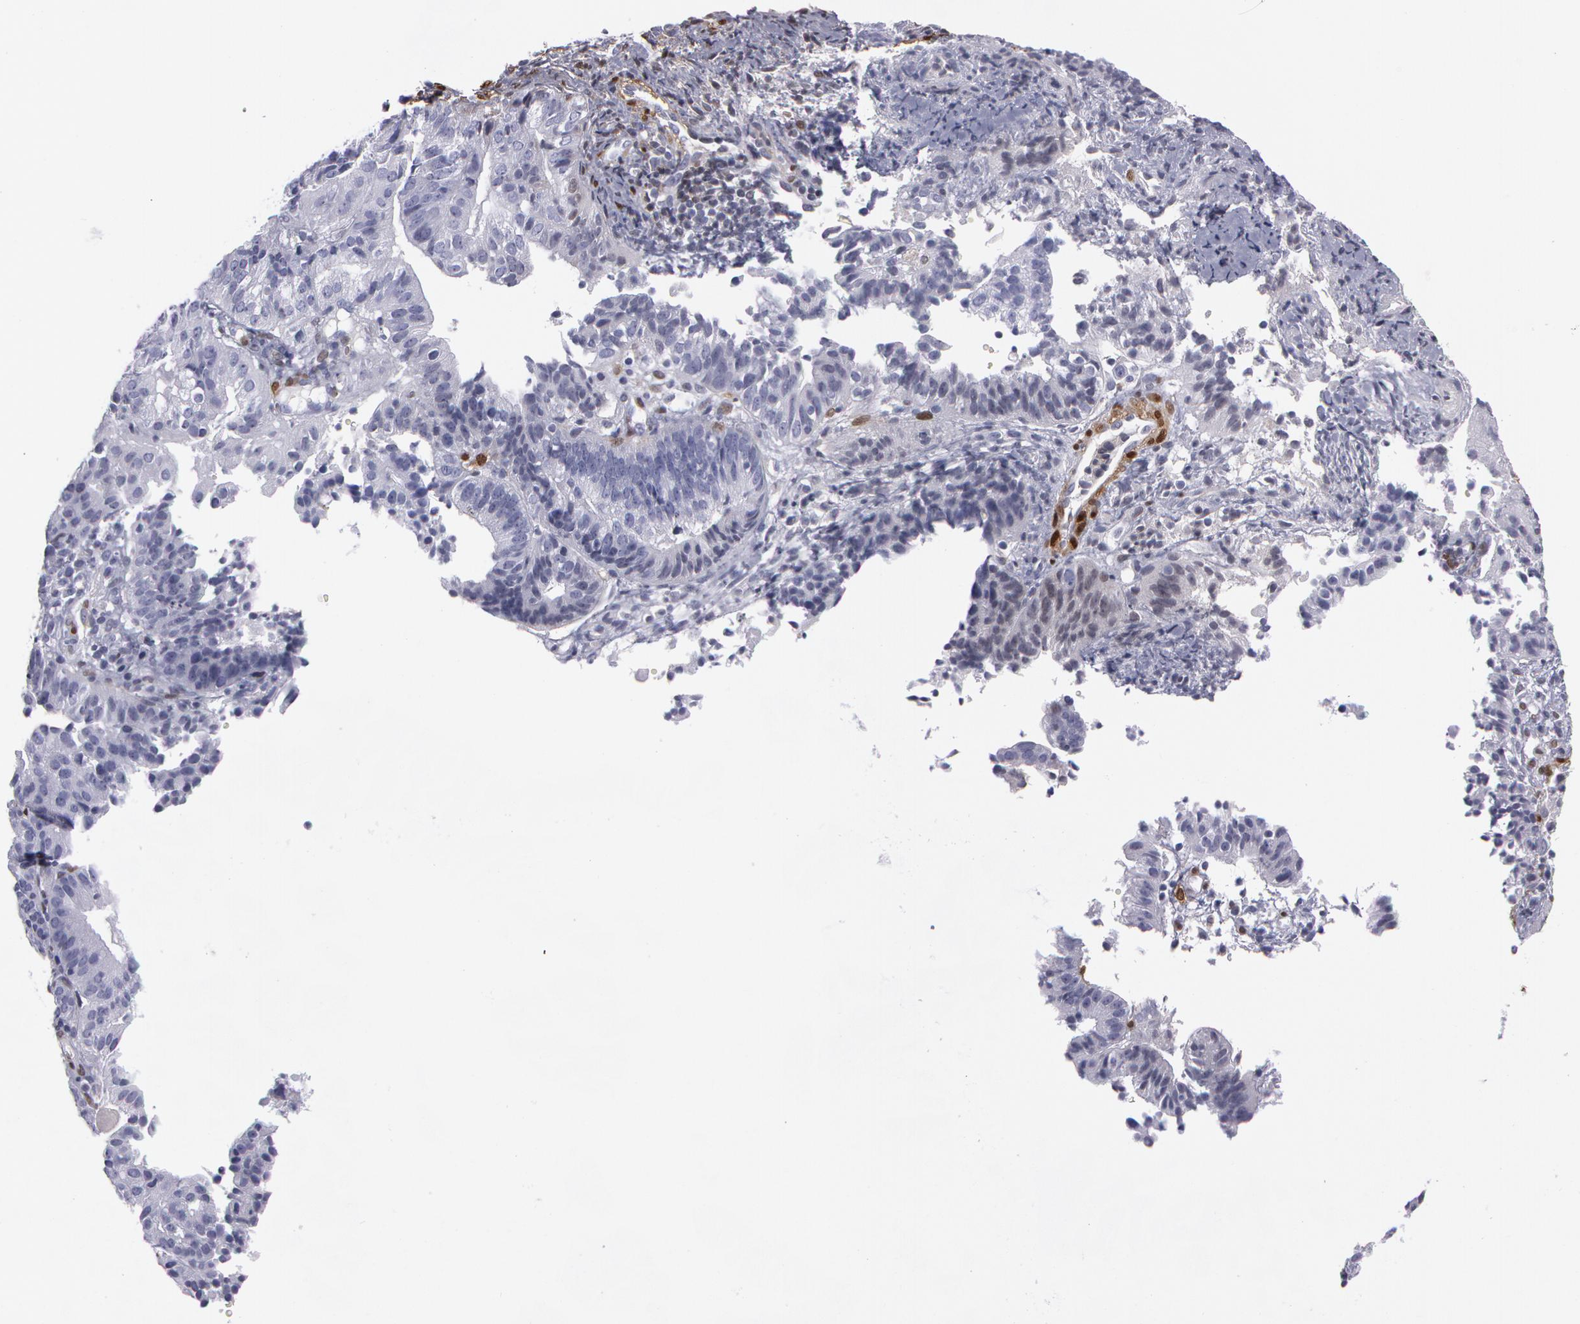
{"staining": {"intensity": "negative", "quantity": "none", "location": "none"}, "tissue": "cervical cancer", "cell_type": "Tumor cells", "image_type": "cancer", "snomed": [{"axis": "morphology", "description": "Adenocarcinoma, NOS"}, {"axis": "topography", "description": "Cervix"}], "caption": "Immunohistochemistry (IHC) photomicrograph of human cervical cancer (adenocarcinoma) stained for a protein (brown), which displays no expression in tumor cells.", "gene": "TAGLN", "patient": {"sex": "female", "age": 60}}